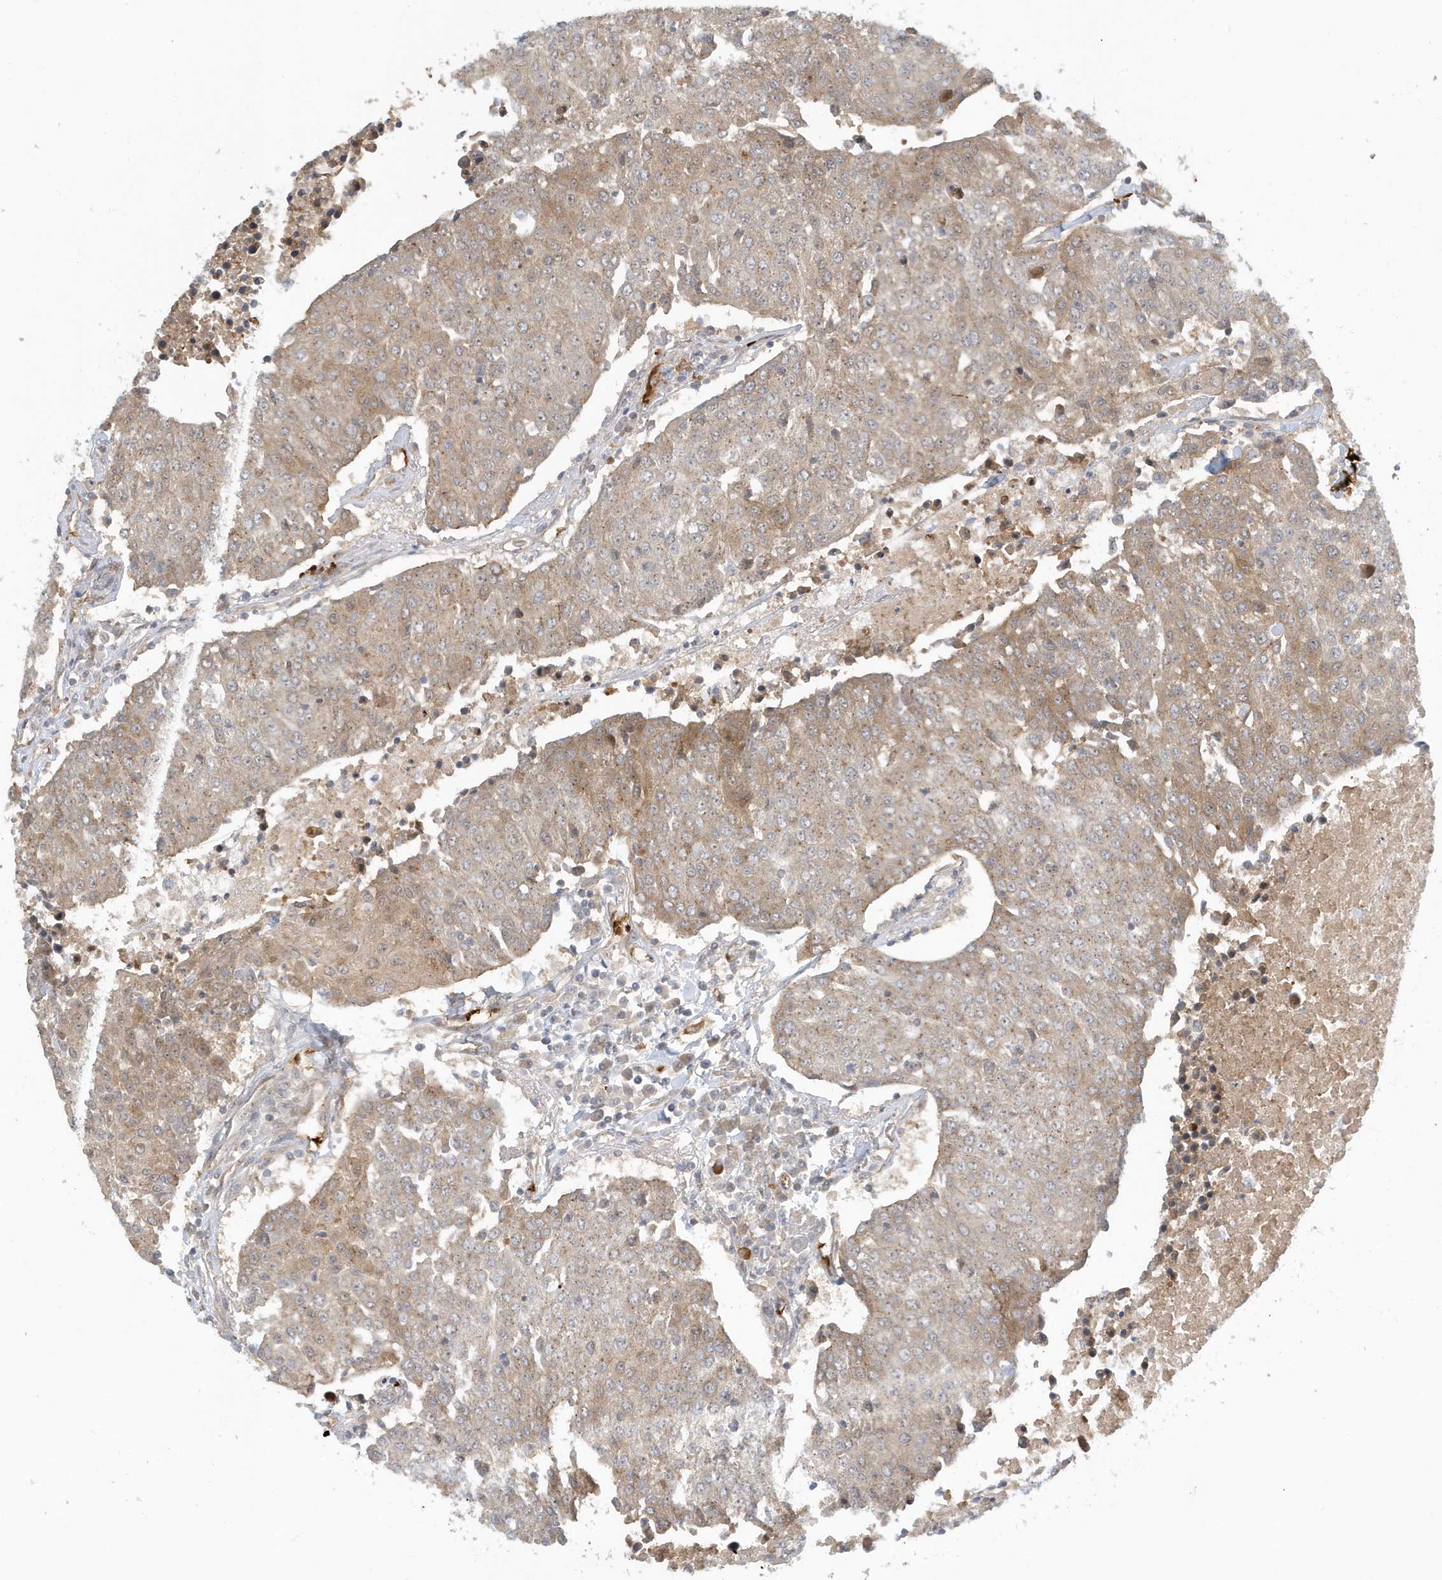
{"staining": {"intensity": "weak", "quantity": "25%-75%", "location": "cytoplasmic/membranous"}, "tissue": "urothelial cancer", "cell_type": "Tumor cells", "image_type": "cancer", "snomed": [{"axis": "morphology", "description": "Urothelial carcinoma, High grade"}, {"axis": "topography", "description": "Urinary bladder"}], "caption": "Immunohistochemistry (IHC) (DAB (3,3'-diaminobenzidine)) staining of urothelial cancer shows weak cytoplasmic/membranous protein positivity in approximately 25%-75% of tumor cells.", "gene": "FYCO1", "patient": {"sex": "female", "age": 85}}